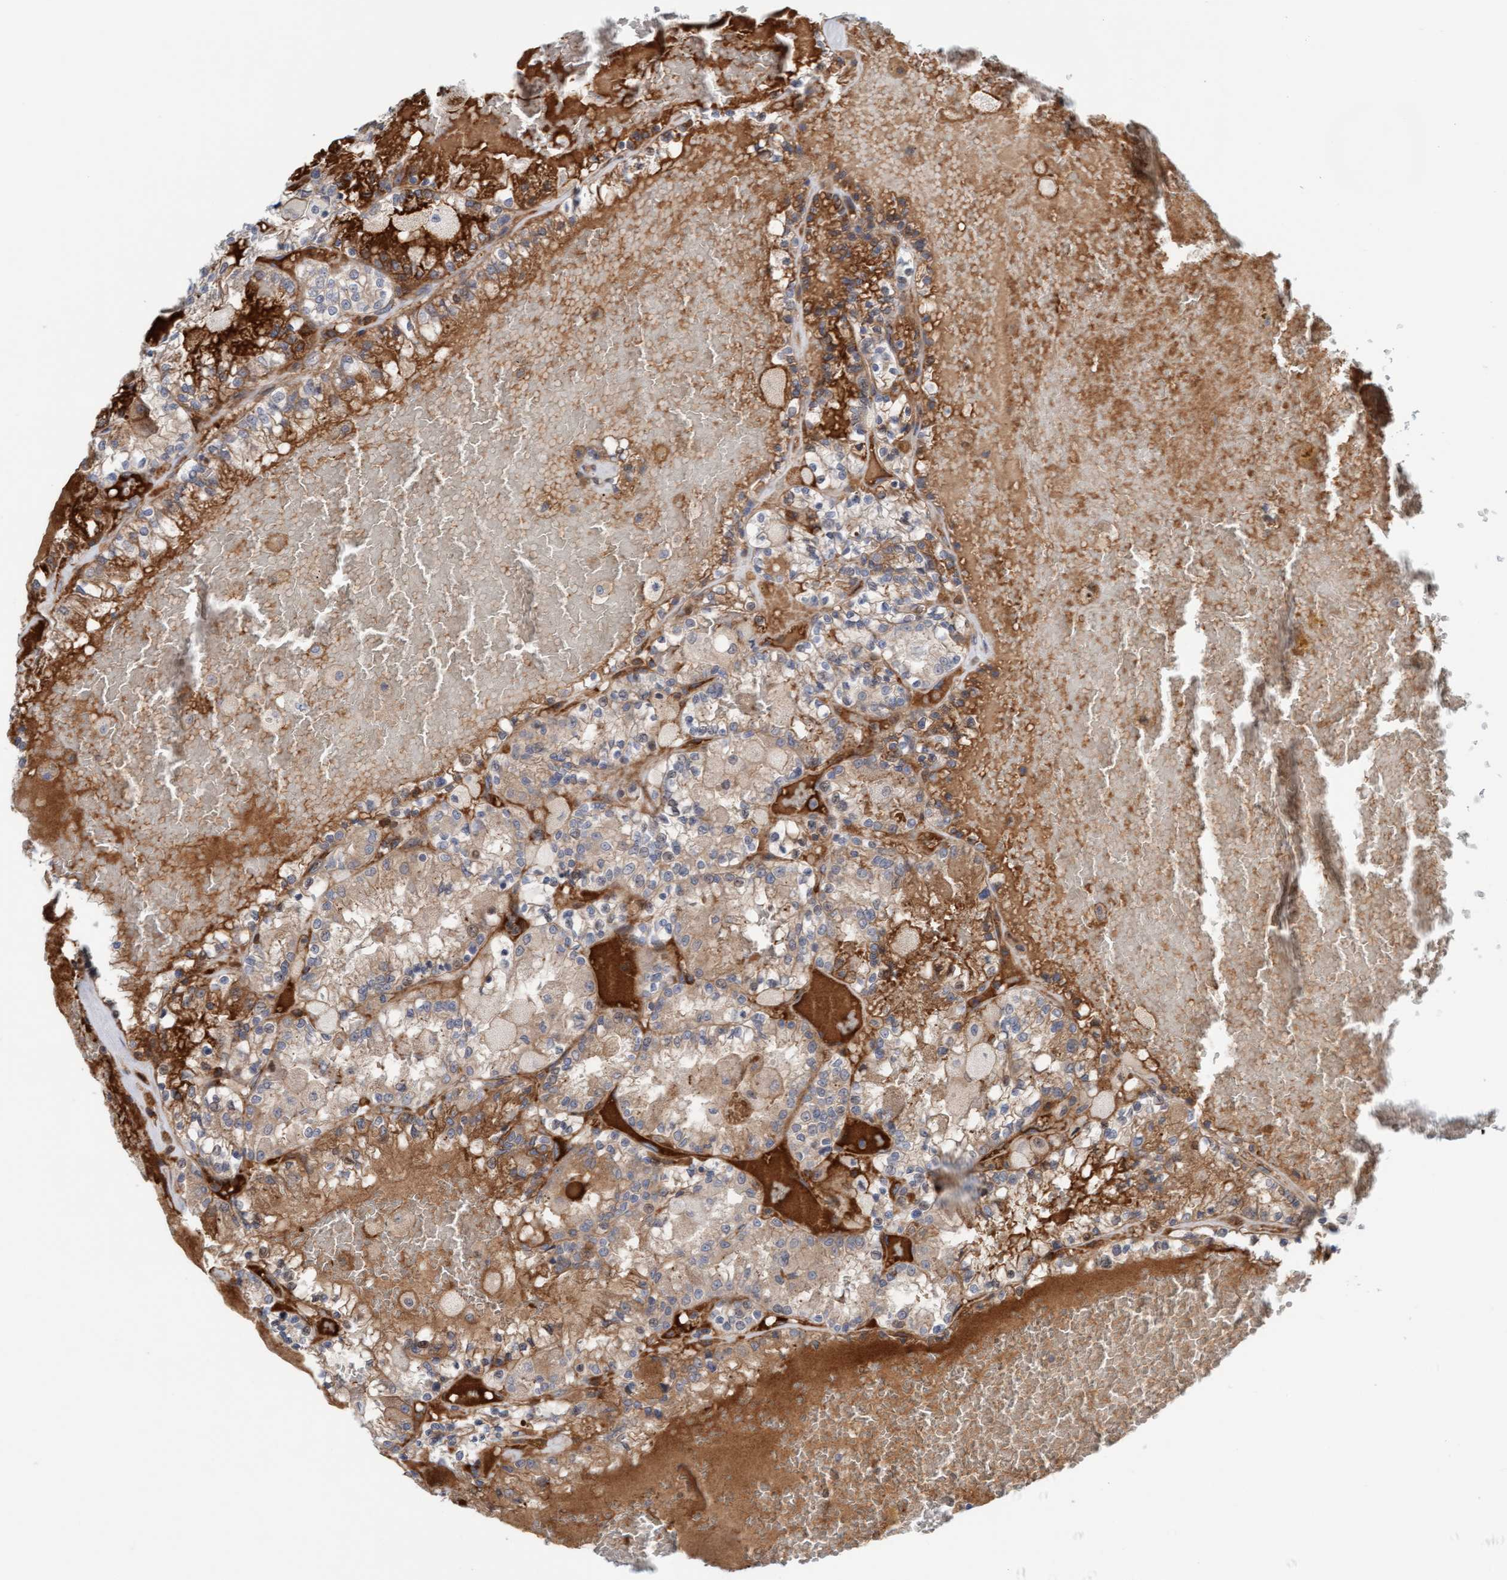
{"staining": {"intensity": "weak", "quantity": "25%-75%", "location": "cytoplasmic/membranous"}, "tissue": "renal cancer", "cell_type": "Tumor cells", "image_type": "cancer", "snomed": [{"axis": "morphology", "description": "Adenocarcinoma, NOS"}, {"axis": "topography", "description": "Kidney"}], "caption": "Renal cancer (adenocarcinoma) stained for a protein (brown) exhibits weak cytoplasmic/membranous positive staining in approximately 25%-75% of tumor cells.", "gene": "EIF4EBP1", "patient": {"sex": "female", "age": 56}}